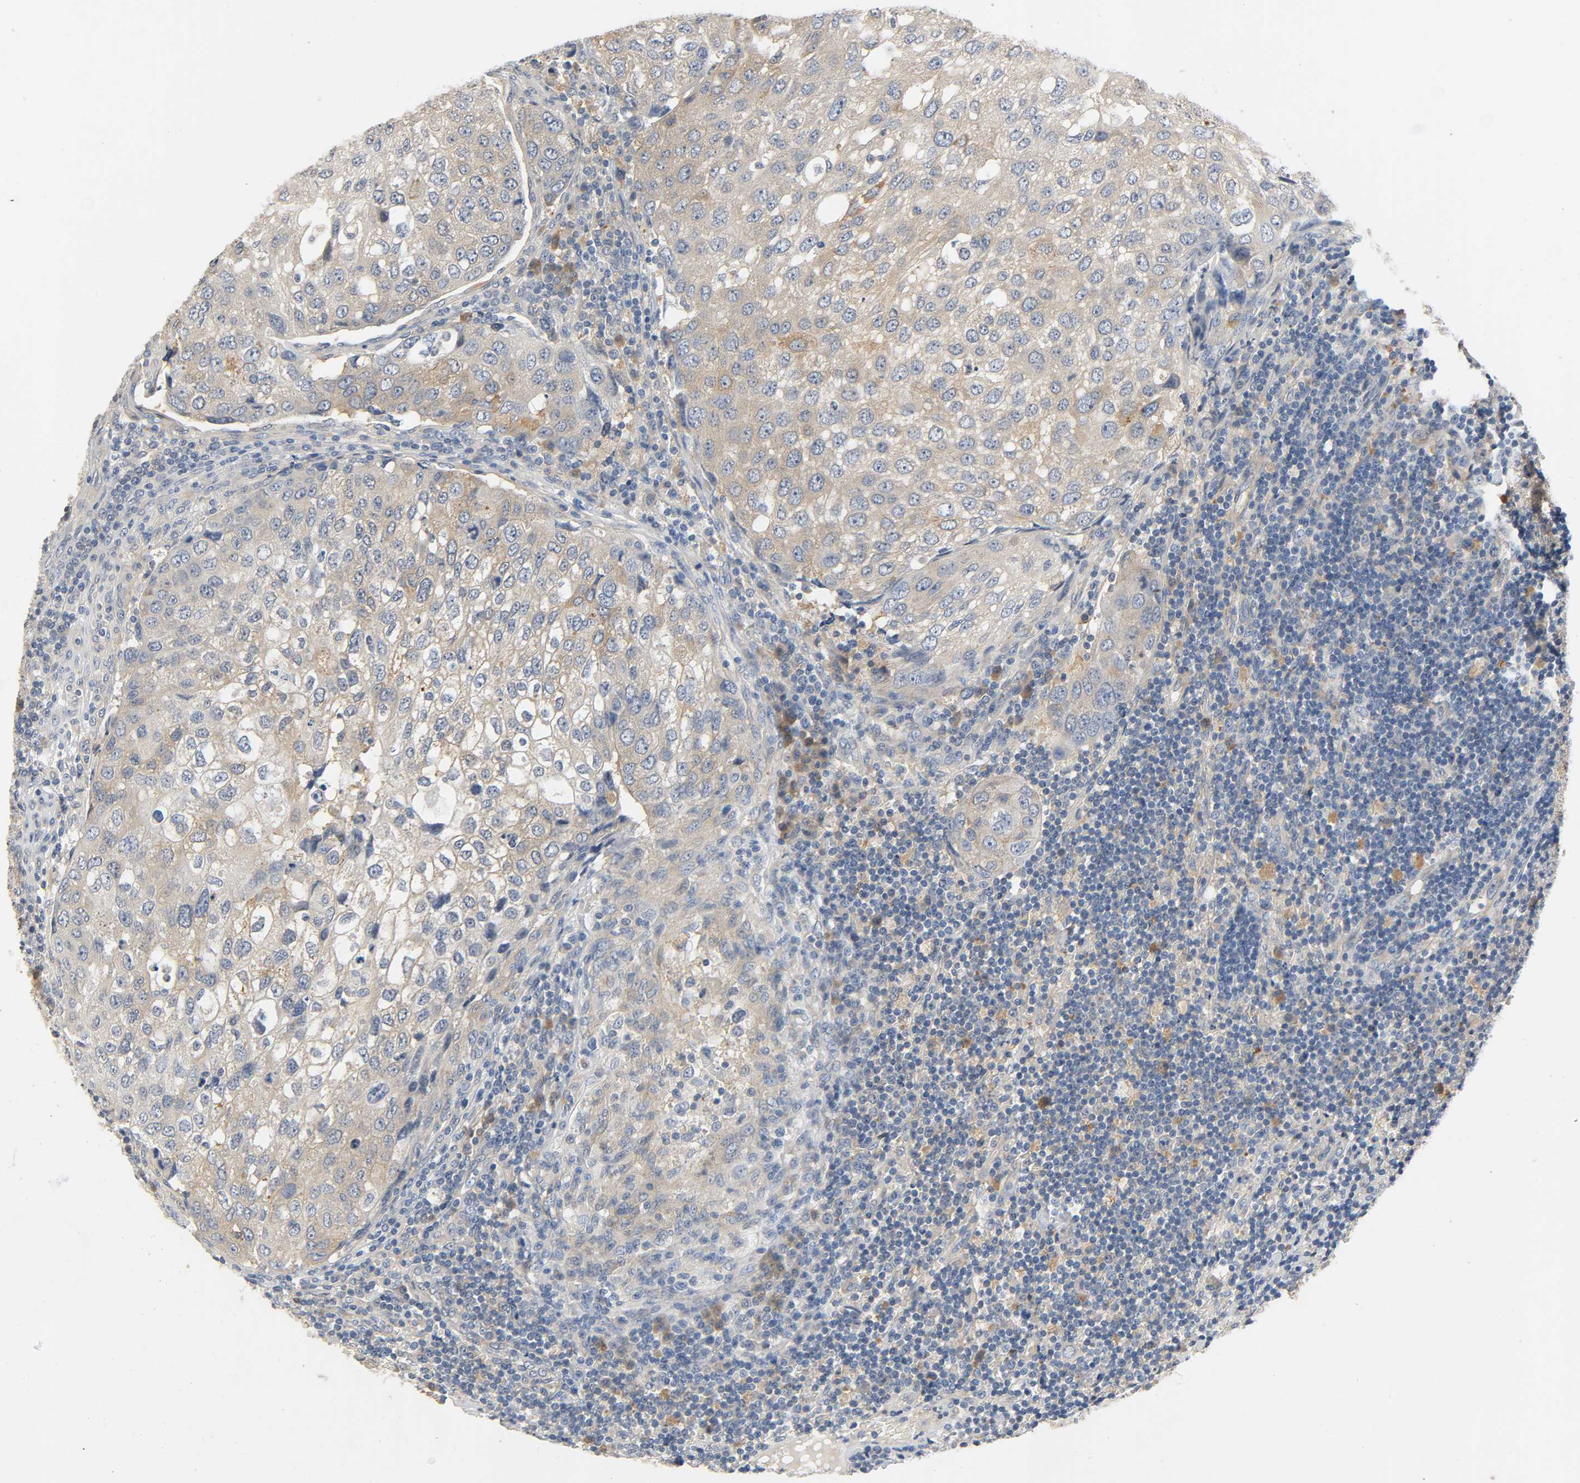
{"staining": {"intensity": "moderate", "quantity": "25%-75%", "location": "cytoplasmic/membranous"}, "tissue": "urothelial cancer", "cell_type": "Tumor cells", "image_type": "cancer", "snomed": [{"axis": "morphology", "description": "Urothelial carcinoma, High grade"}, {"axis": "topography", "description": "Lymph node"}, {"axis": "topography", "description": "Urinary bladder"}], "caption": "High-power microscopy captured an immunohistochemistry image of urothelial cancer, revealing moderate cytoplasmic/membranous expression in about 25%-75% of tumor cells.", "gene": "ARPC1A", "patient": {"sex": "male", "age": 51}}